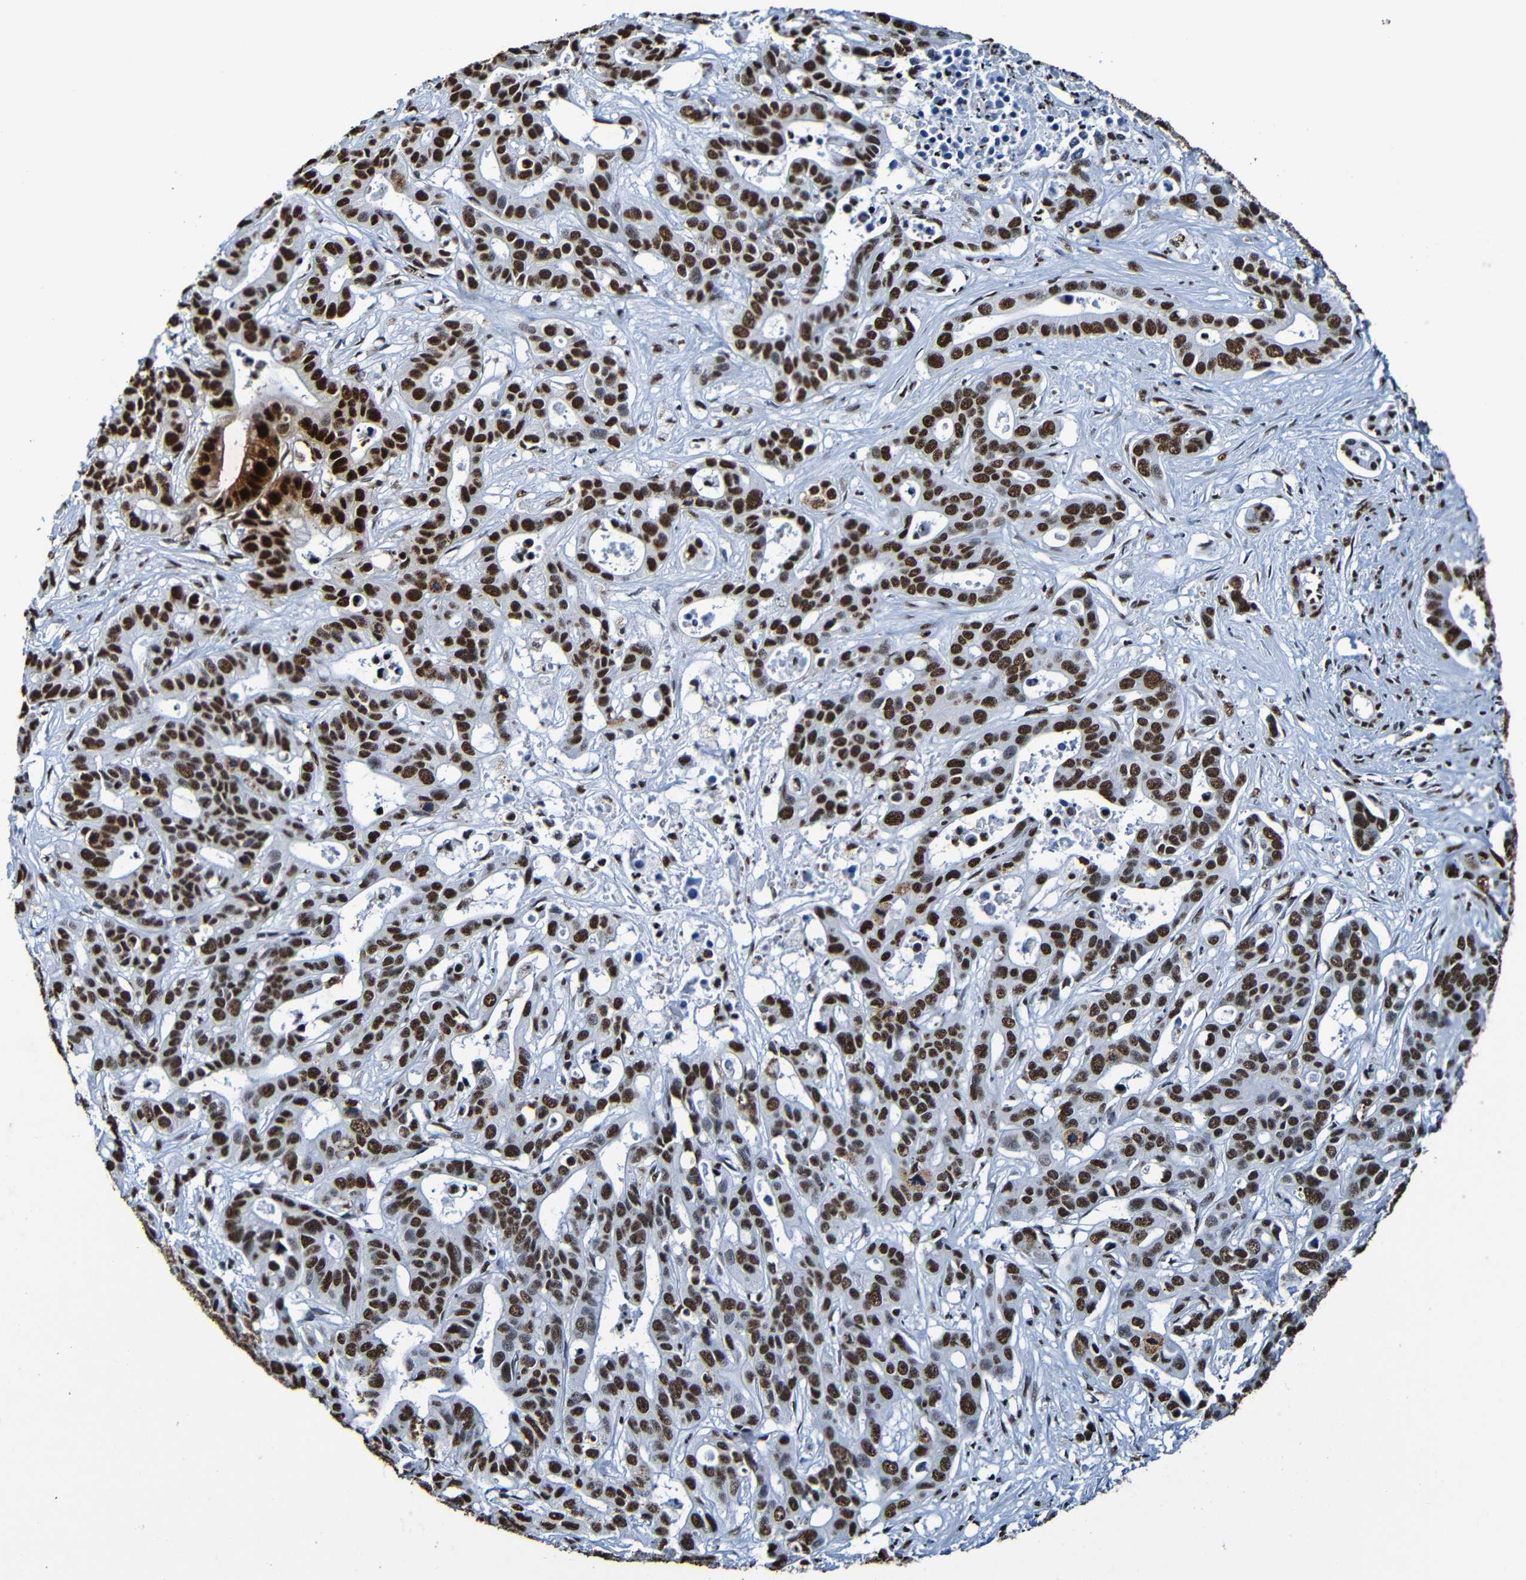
{"staining": {"intensity": "strong", "quantity": ">75%", "location": "nuclear"}, "tissue": "liver cancer", "cell_type": "Tumor cells", "image_type": "cancer", "snomed": [{"axis": "morphology", "description": "Cholangiocarcinoma"}, {"axis": "topography", "description": "Liver"}], "caption": "DAB (3,3'-diaminobenzidine) immunohistochemical staining of liver cancer (cholangiocarcinoma) displays strong nuclear protein expression in about >75% of tumor cells. The staining is performed using DAB (3,3'-diaminobenzidine) brown chromogen to label protein expression. The nuclei are counter-stained blue using hematoxylin.", "gene": "SRSF3", "patient": {"sex": "female", "age": 65}}